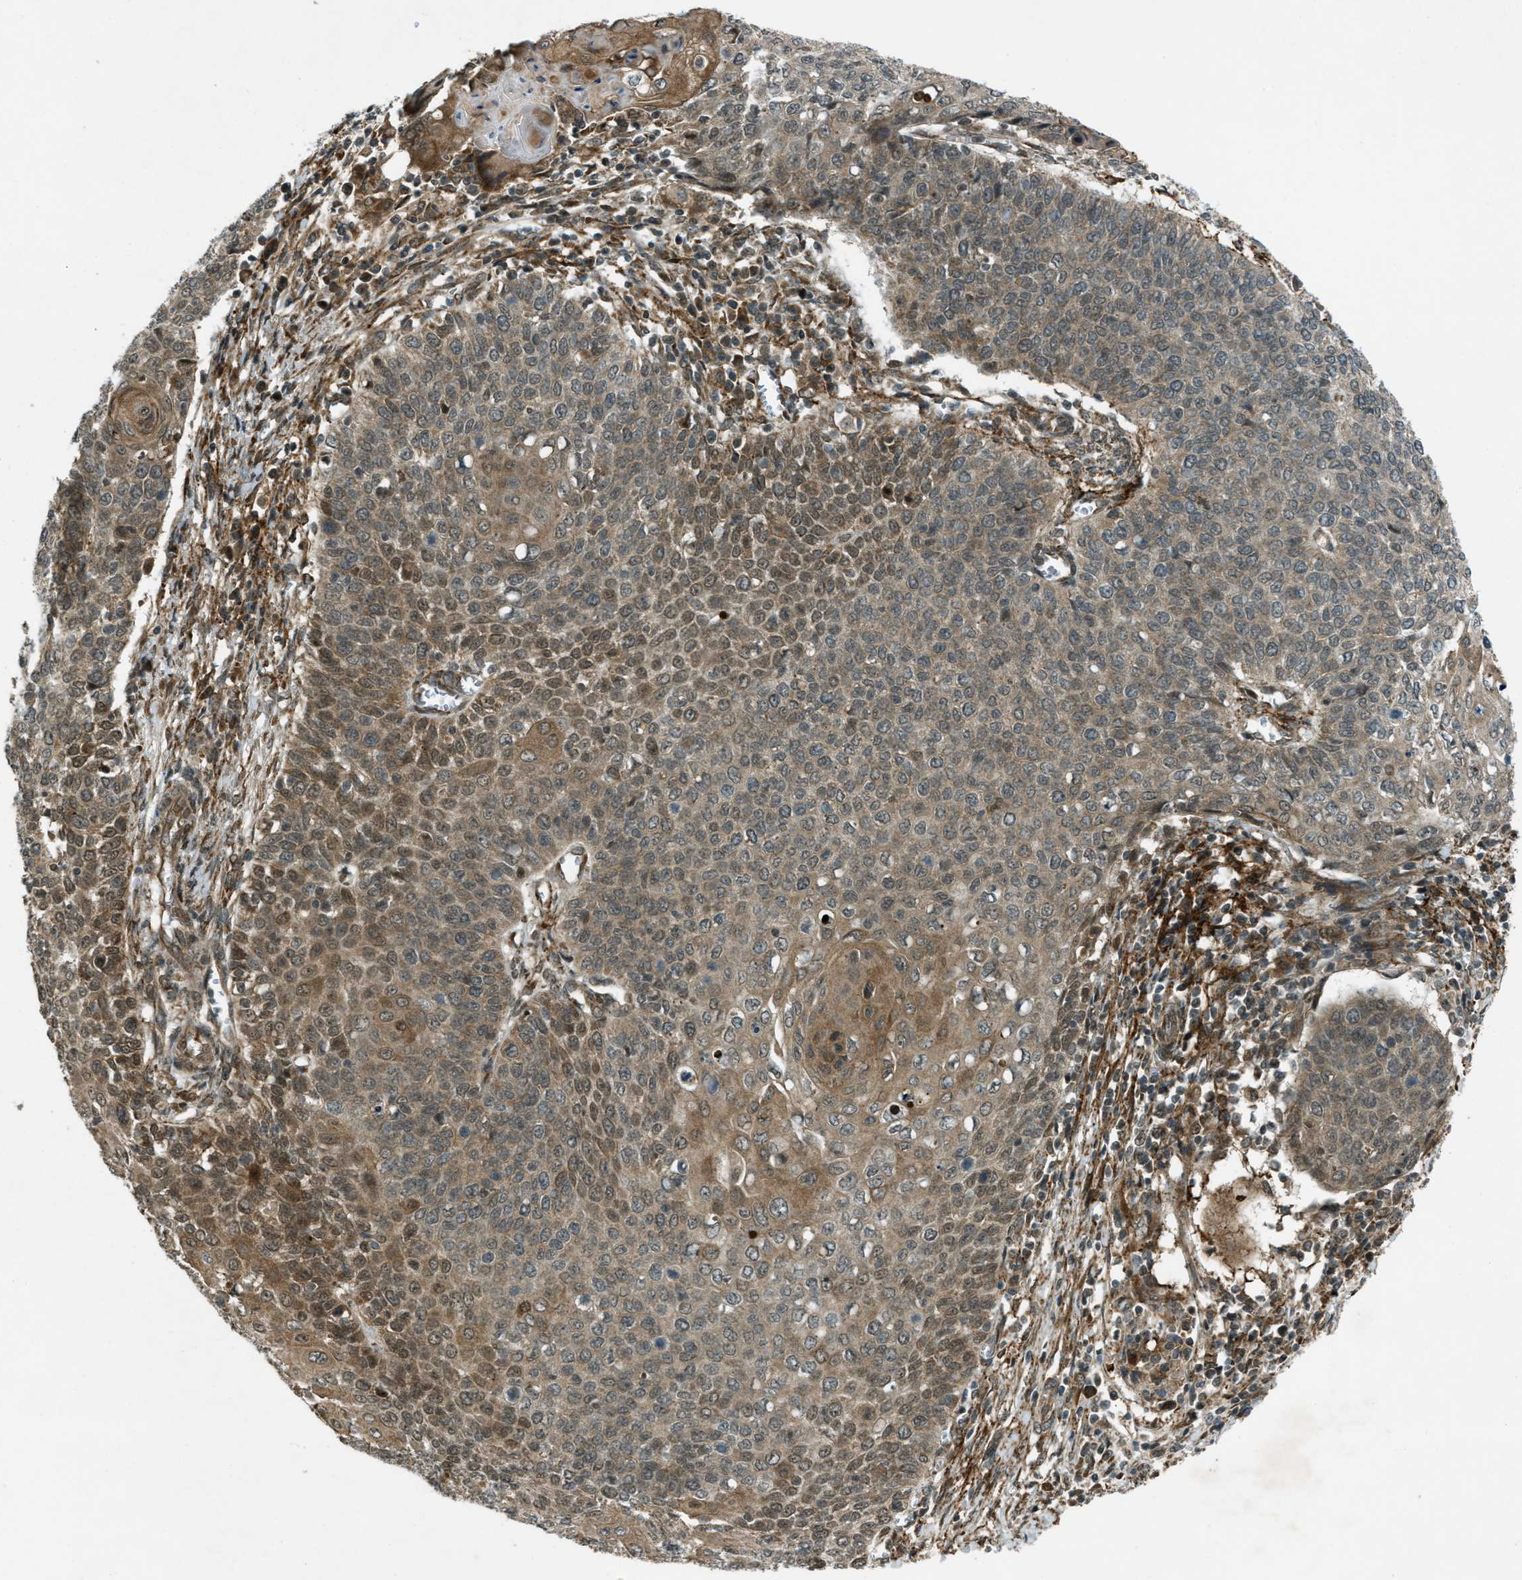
{"staining": {"intensity": "moderate", "quantity": "25%-75%", "location": "cytoplasmic/membranous,nuclear"}, "tissue": "cervical cancer", "cell_type": "Tumor cells", "image_type": "cancer", "snomed": [{"axis": "morphology", "description": "Squamous cell carcinoma, NOS"}, {"axis": "topography", "description": "Cervix"}], "caption": "IHC of squamous cell carcinoma (cervical) demonstrates medium levels of moderate cytoplasmic/membranous and nuclear expression in approximately 25%-75% of tumor cells.", "gene": "EIF2AK3", "patient": {"sex": "female", "age": 39}}